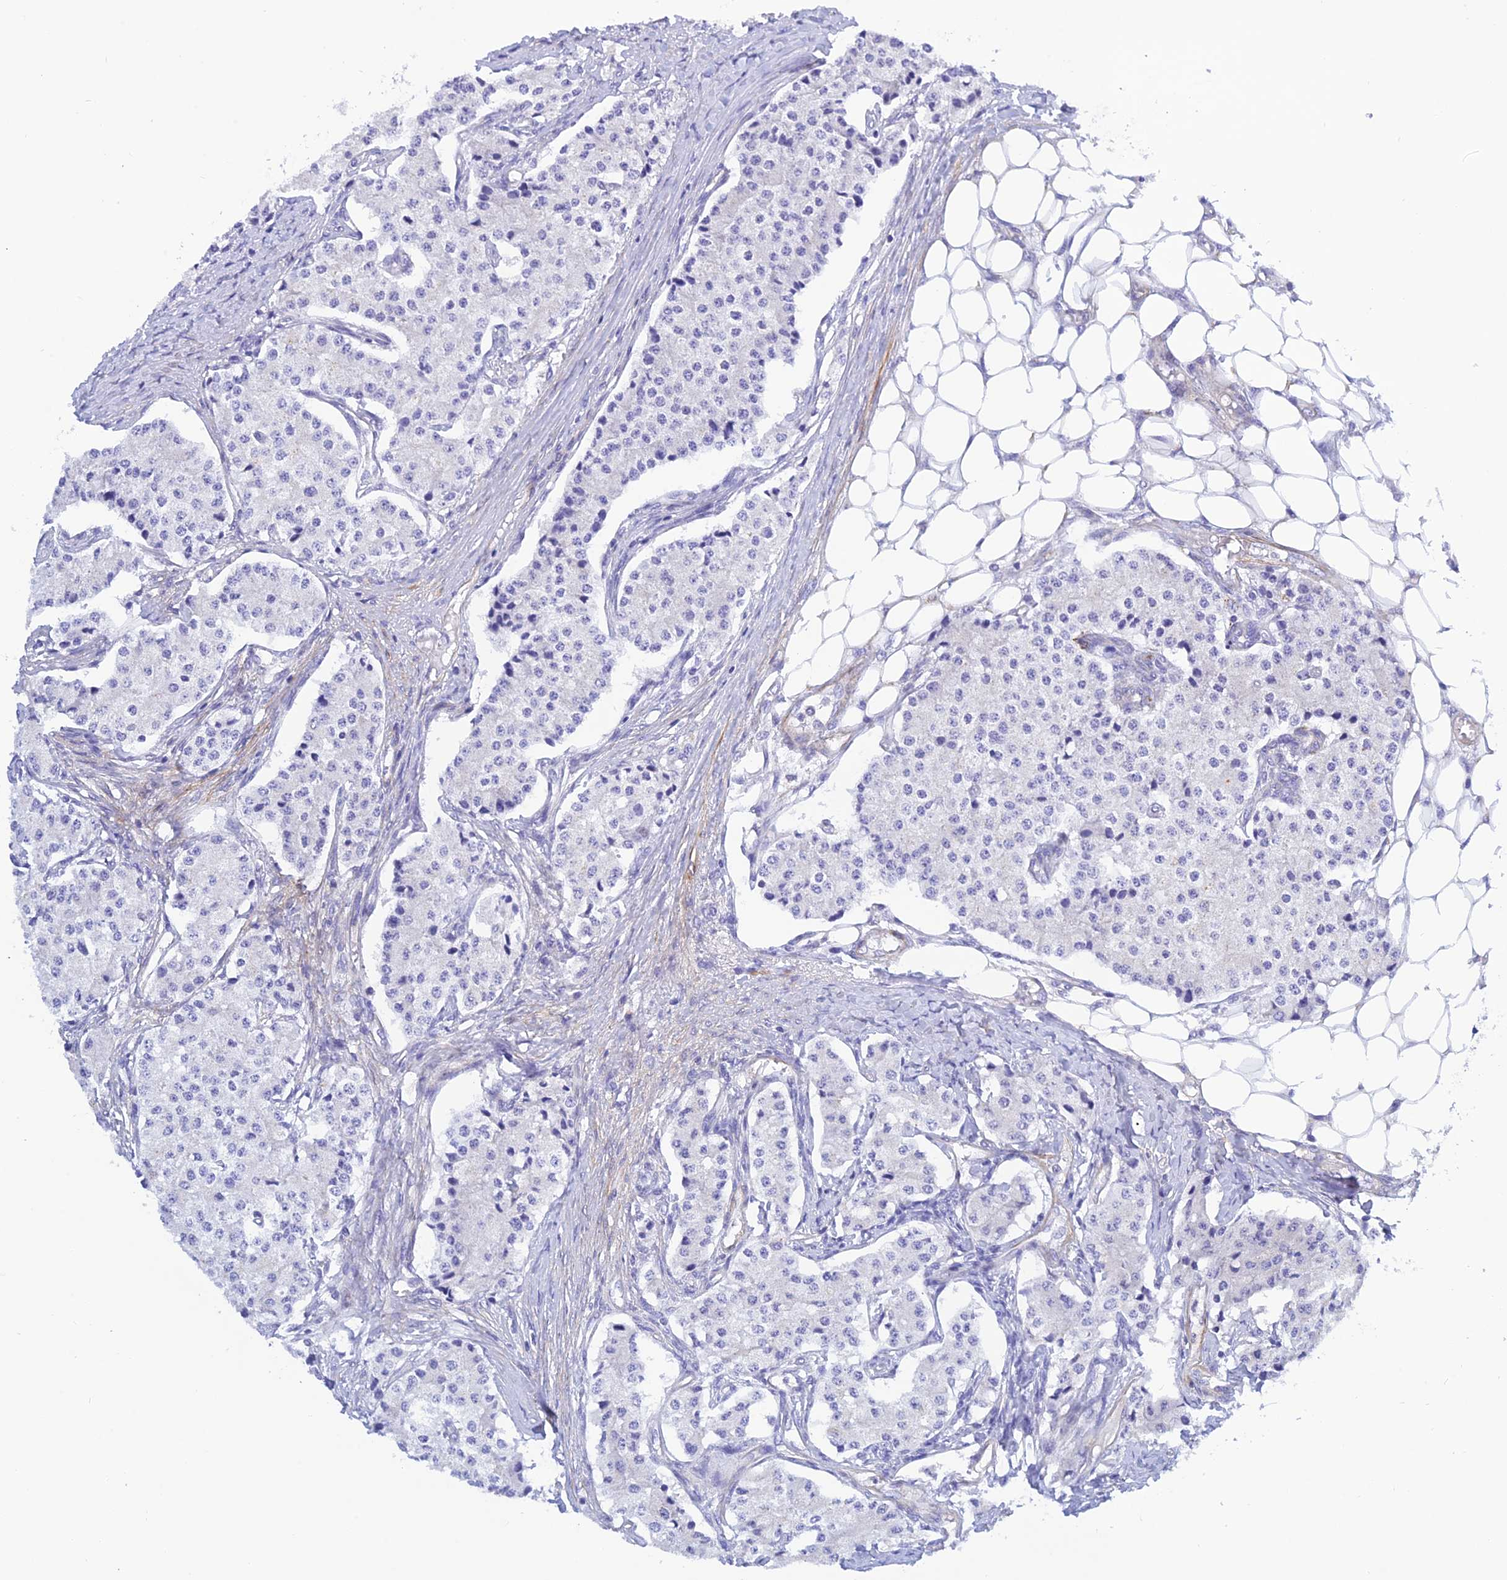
{"staining": {"intensity": "negative", "quantity": "none", "location": "none"}, "tissue": "carcinoid", "cell_type": "Tumor cells", "image_type": "cancer", "snomed": [{"axis": "morphology", "description": "Carcinoid, malignant, NOS"}, {"axis": "topography", "description": "Colon"}], "caption": "Tumor cells are negative for brown protein staining in malignant carcinoid.", "gene": "ZDHHC16", "patient": {"sex": "female", "age": 52}}